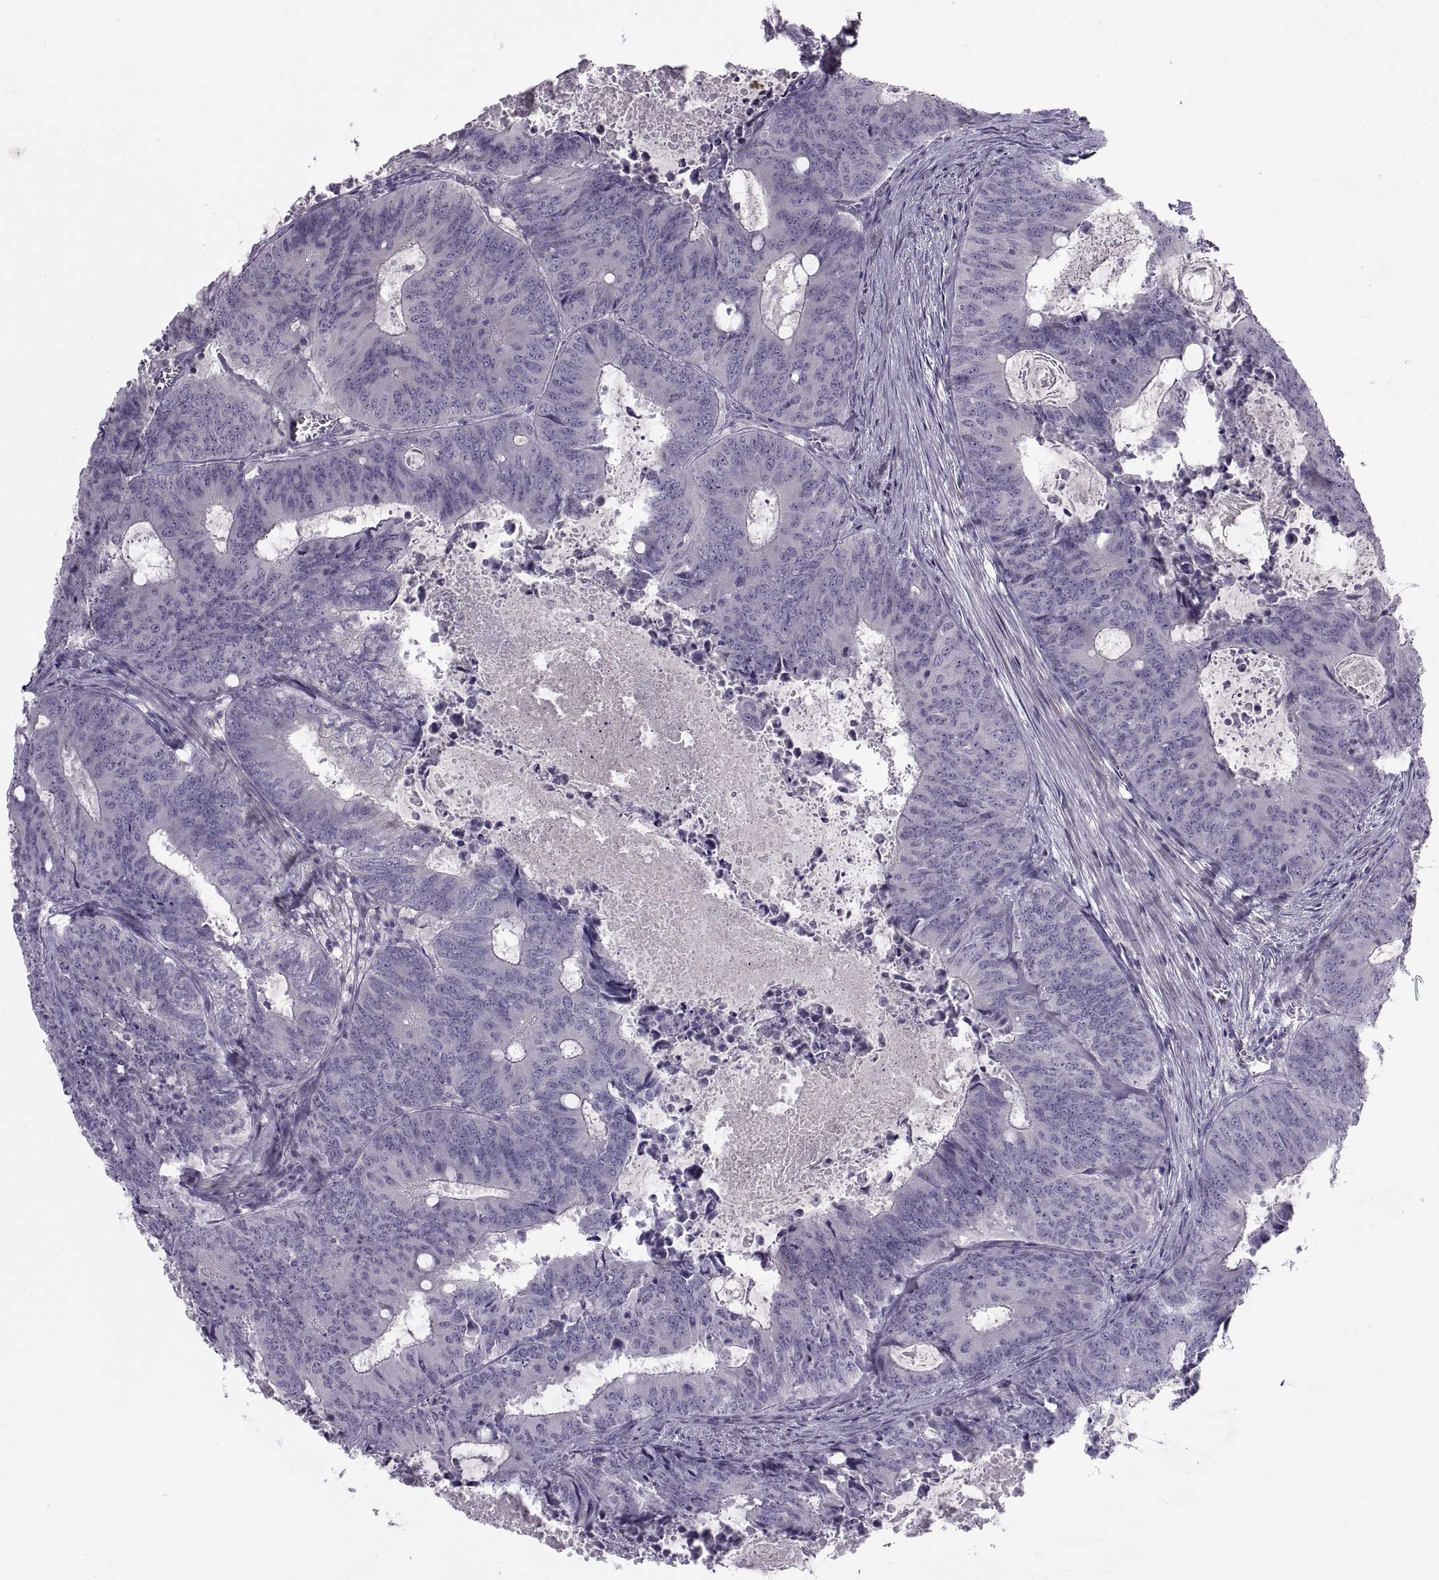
{"staining": {"intensity": "negative", "quantity": "none", "location": "none"}, "tissue": "colorectal cancer", "cell_type": "Tumor cells", "image_type": "cancer", "snomed": [{"axis": "morphology", "description": "Adenocarcinoma, NOS"}, {"axis": "topography", "description": "Colon"}], "caption": "The image reveals no significant staining in tumor cells of colorectal cancer.", "gene": "BSPH1", "patient": {"sex": "male", "age": 67}}